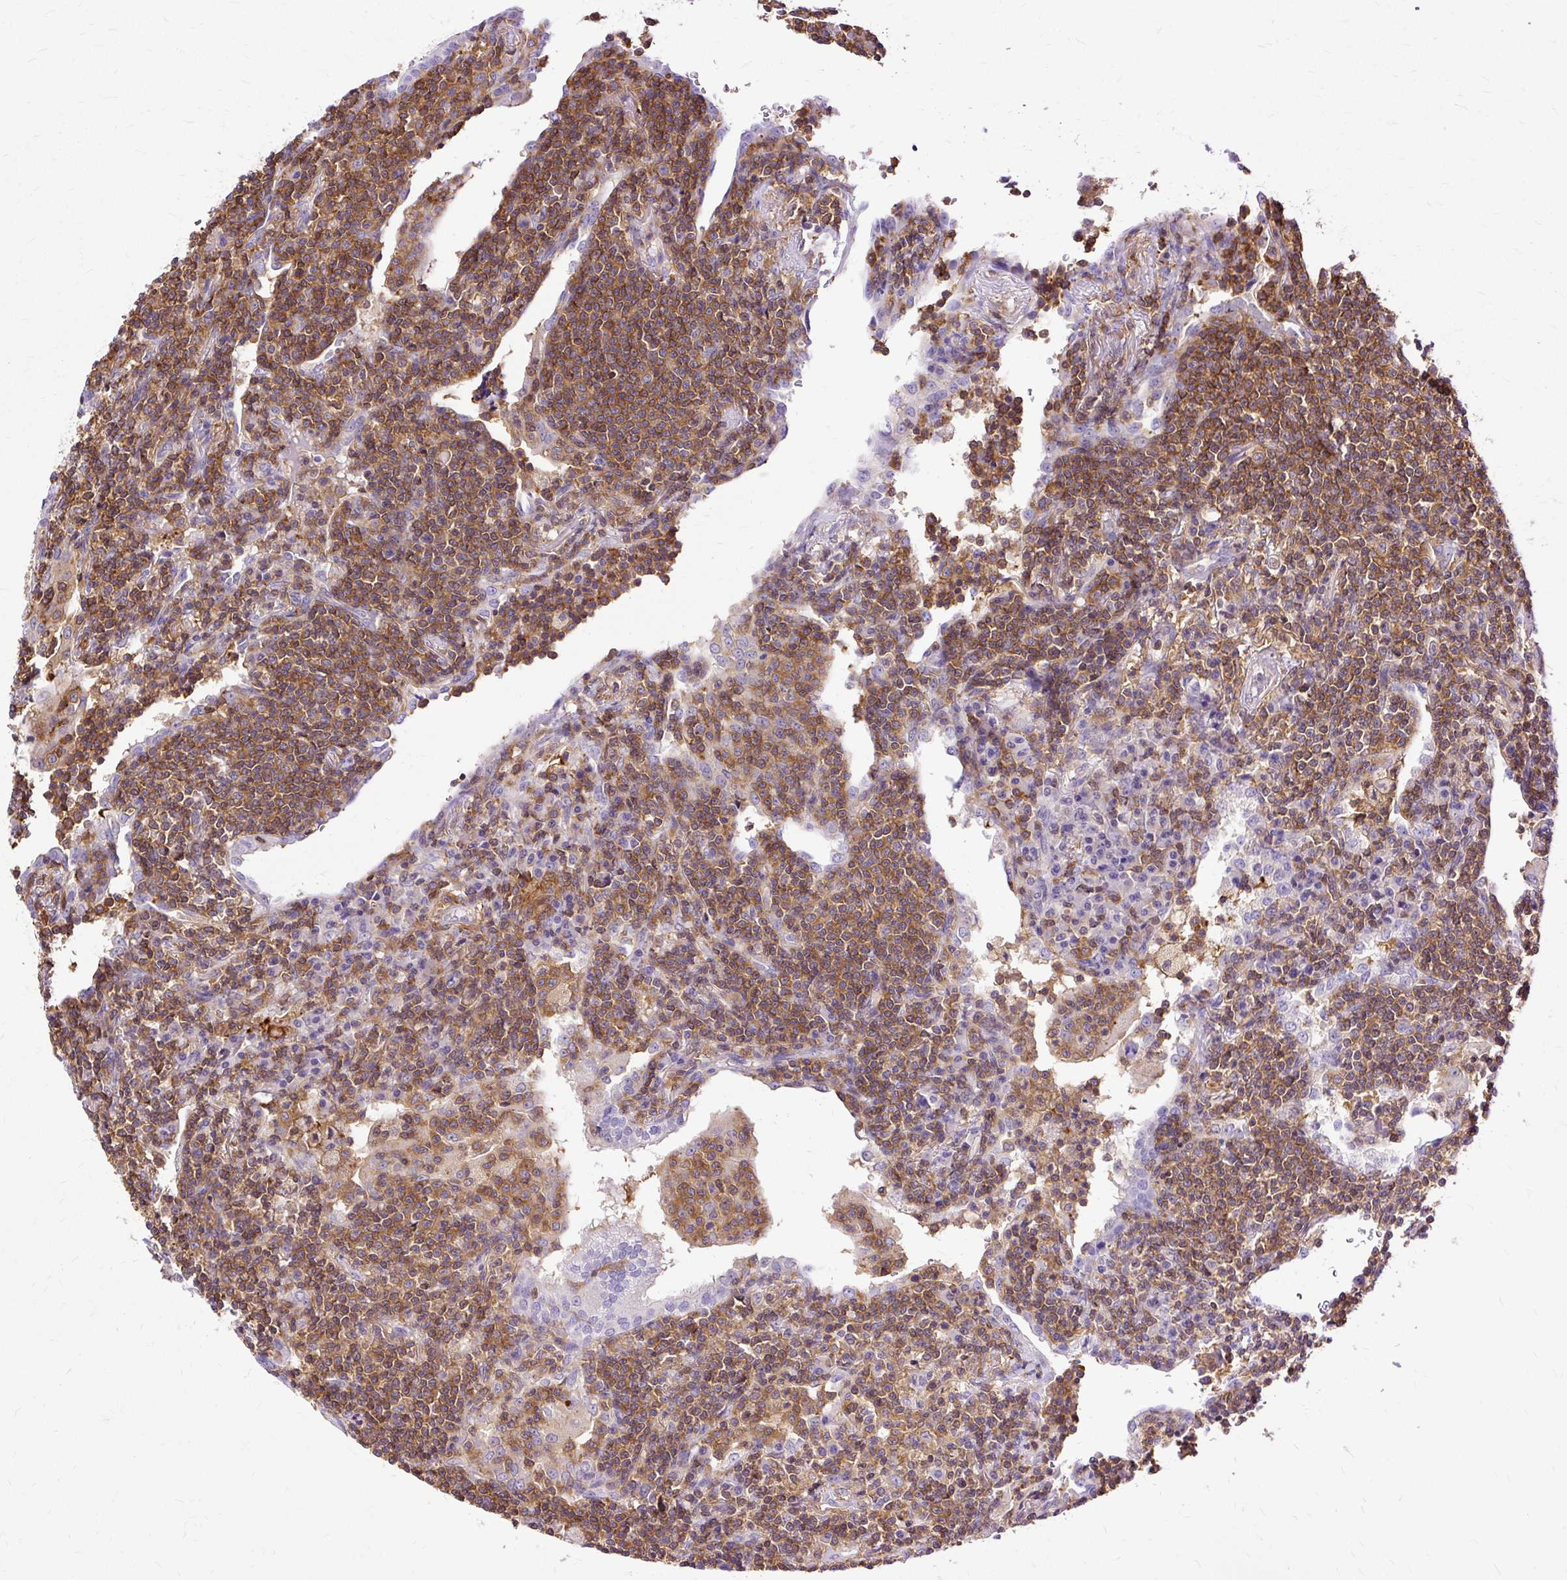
{"staining": {"intensity": "moderate", "quantity": ">75%", "location": "cytoplasmic/membranous"}, "tissue": "lymphoma", "cell_type": "Tumor cells", "image_type": "cancer", "snomed": [{"axis": "morphology", "description": "Malignant lymphoma, non-Hodgkin's type, Low grade"}, {"axis": "topography", "description": "Lung"}], "caption": "Human lymphoma stained with a brown dye displays moderate cytoplasmic/membranous positive staining in about >75% of tumor cells.", "gene": "TWF2", "patient": {"sex": "female", "age": 71}}